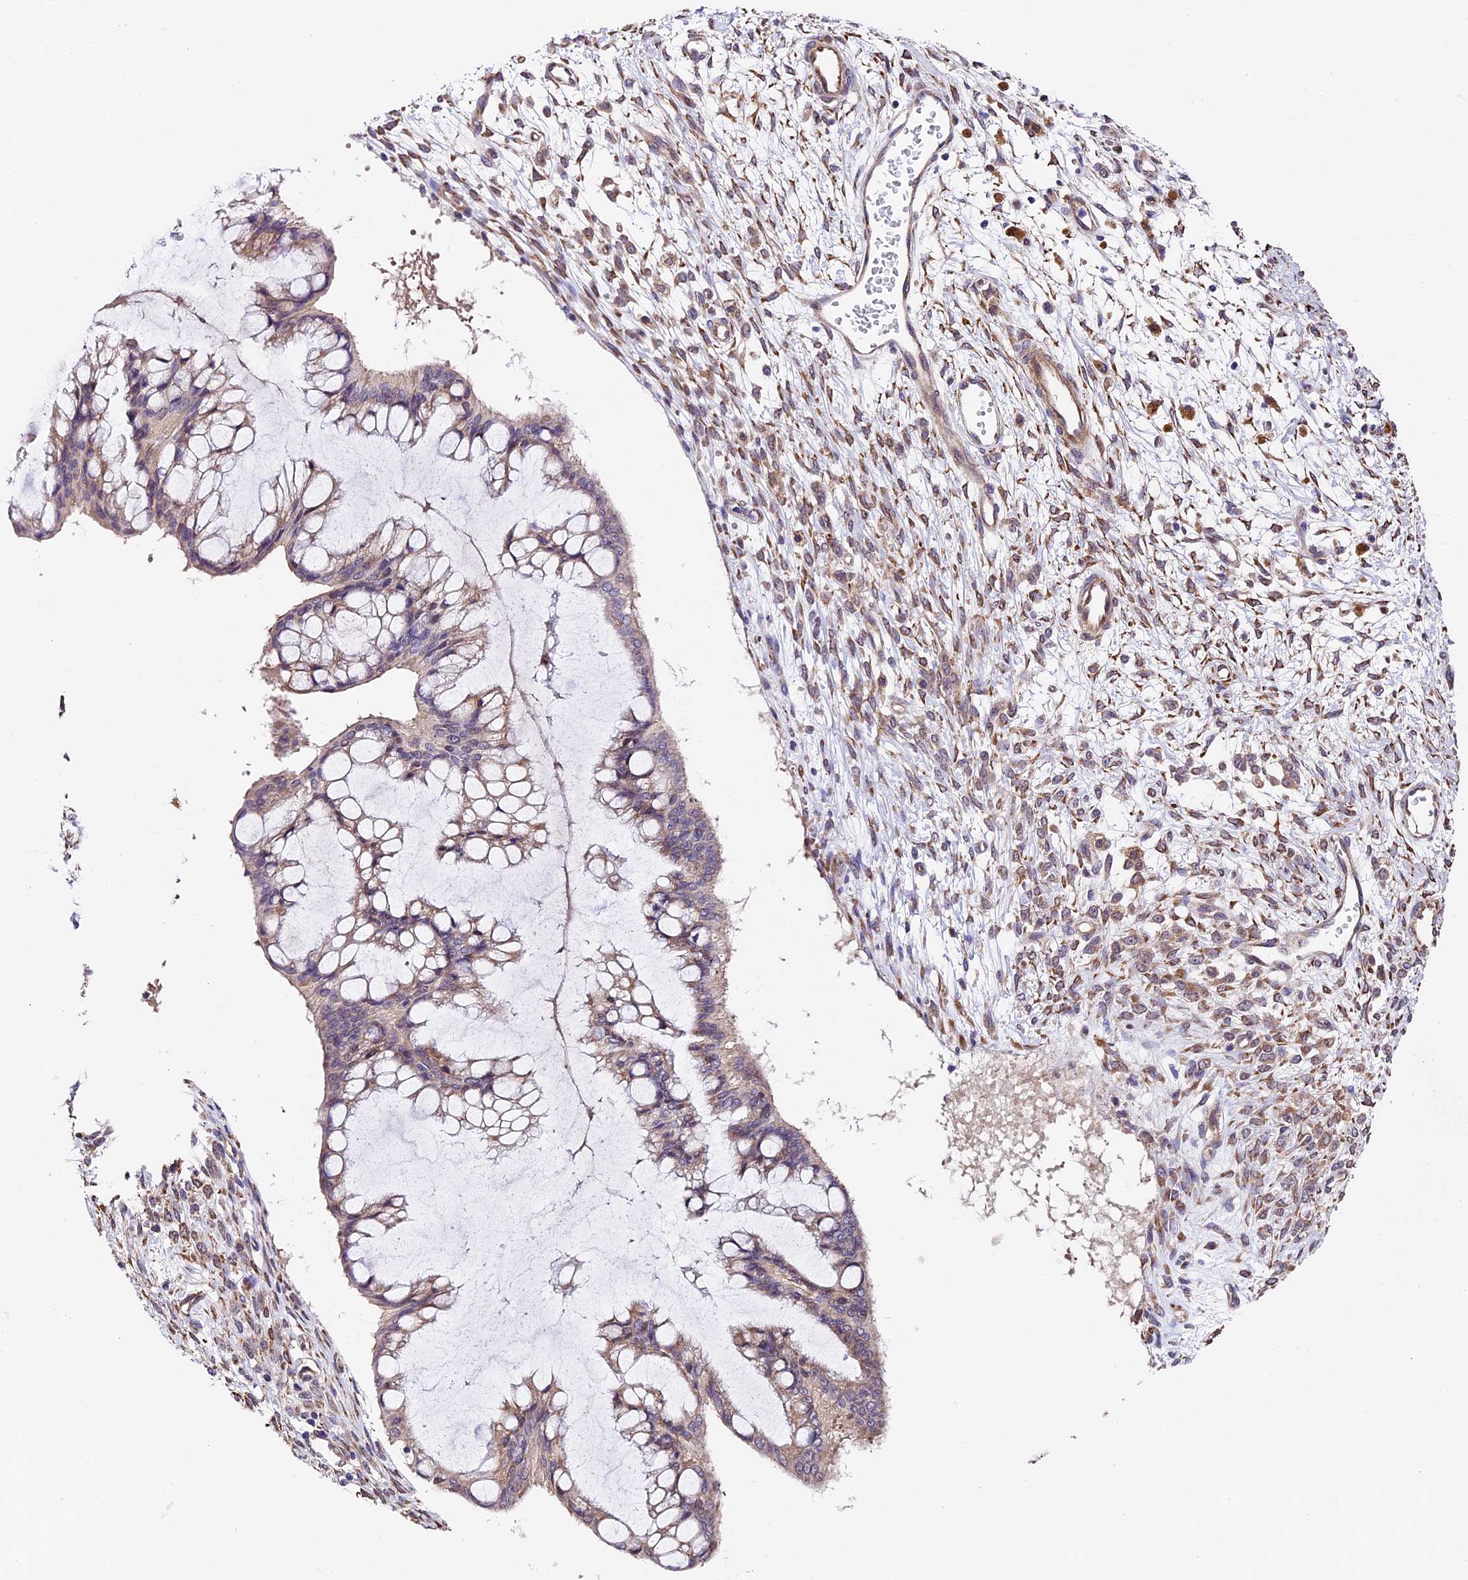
{"staining": {"intensity": "weak", "quantity": "<25%", "location": "cytoplasmic/membranous"}, "tissue": "ovarian cancer", "cell_type": "Tumor cells", "image_type": "cancer", "snomed": [{"axis": "morphology", "description": "Cystadenocarcinoma, mucinous, NOS"}, {"axis": "topography", "description": "Ovary"}], "caption": "The IHC micrograph has no significant staining in tumor cells of mucinous cystadenocarcinoma (ovarian) tissue. The staining is performed using DAB (3,3'-diaminobenzidine) brown chromogen with nuclei counter-stained in using hematoxylin.", "gene": "LSM7", "patient": {"sex": "female", "age": 73}}